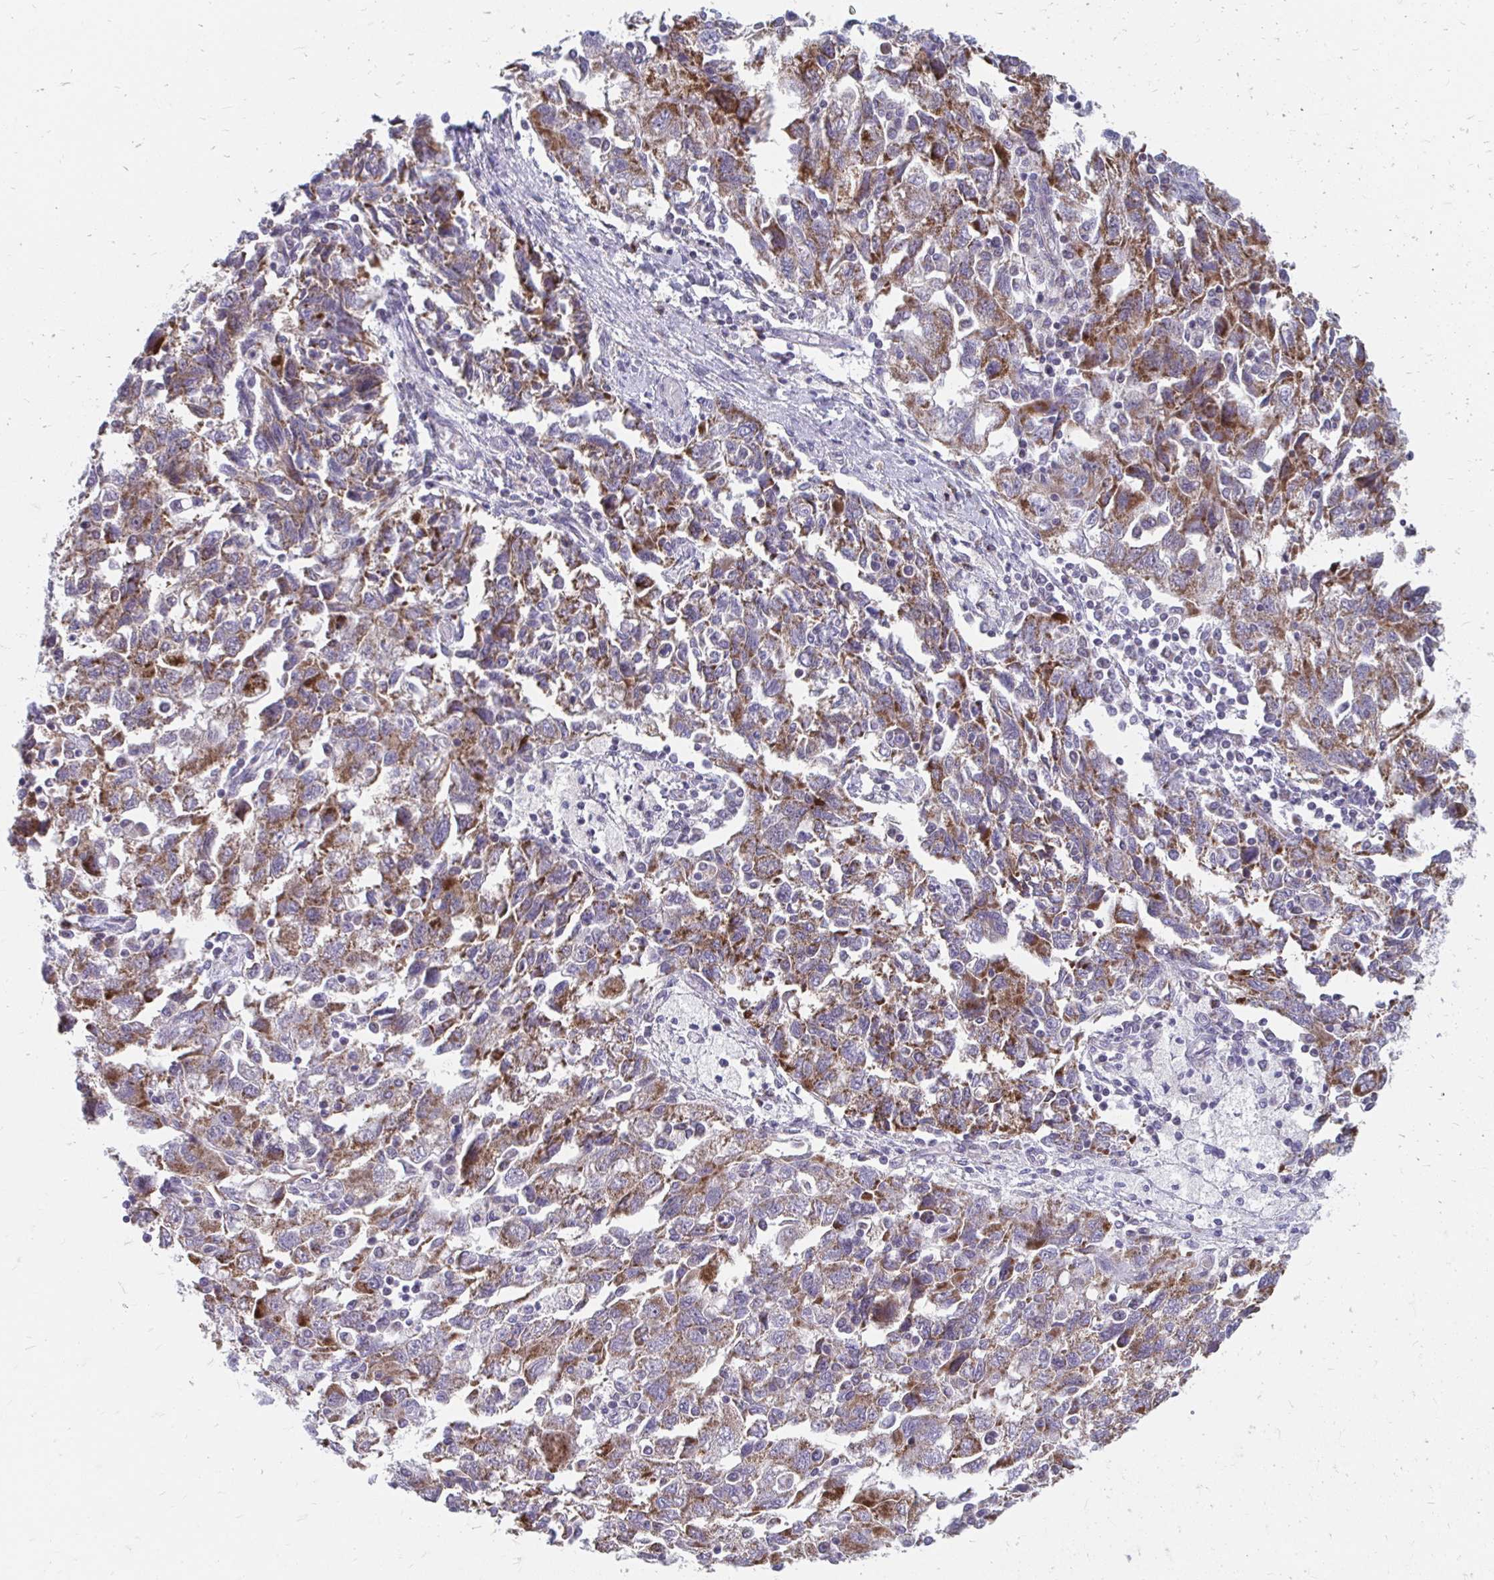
{"staining": {"intensity": "moderate", "quantity": ">75%", "location": "cytoplasmic/membranous"}, "tissue": "ovarian cancer", "cell_type": "Tumor cells", "image_type": "cancer", "snomed": [{"axis": "morphology", "description": "Carcinoma, NOS"}, {"axis": "morphology", "description": "Cystadenocarcinoma, serous, NOS"}, {"axis": "topography", "description": "Ovary"}], "caption": "DAB immunohistochemical staining of ovarian serous cystadenocarcinoma displays moderate cytoplasmic/membranous protein expression in approximately >75% of tumor cells.", "gene": "PABIR3", "patient": {"sex": "female", "age": 69}}